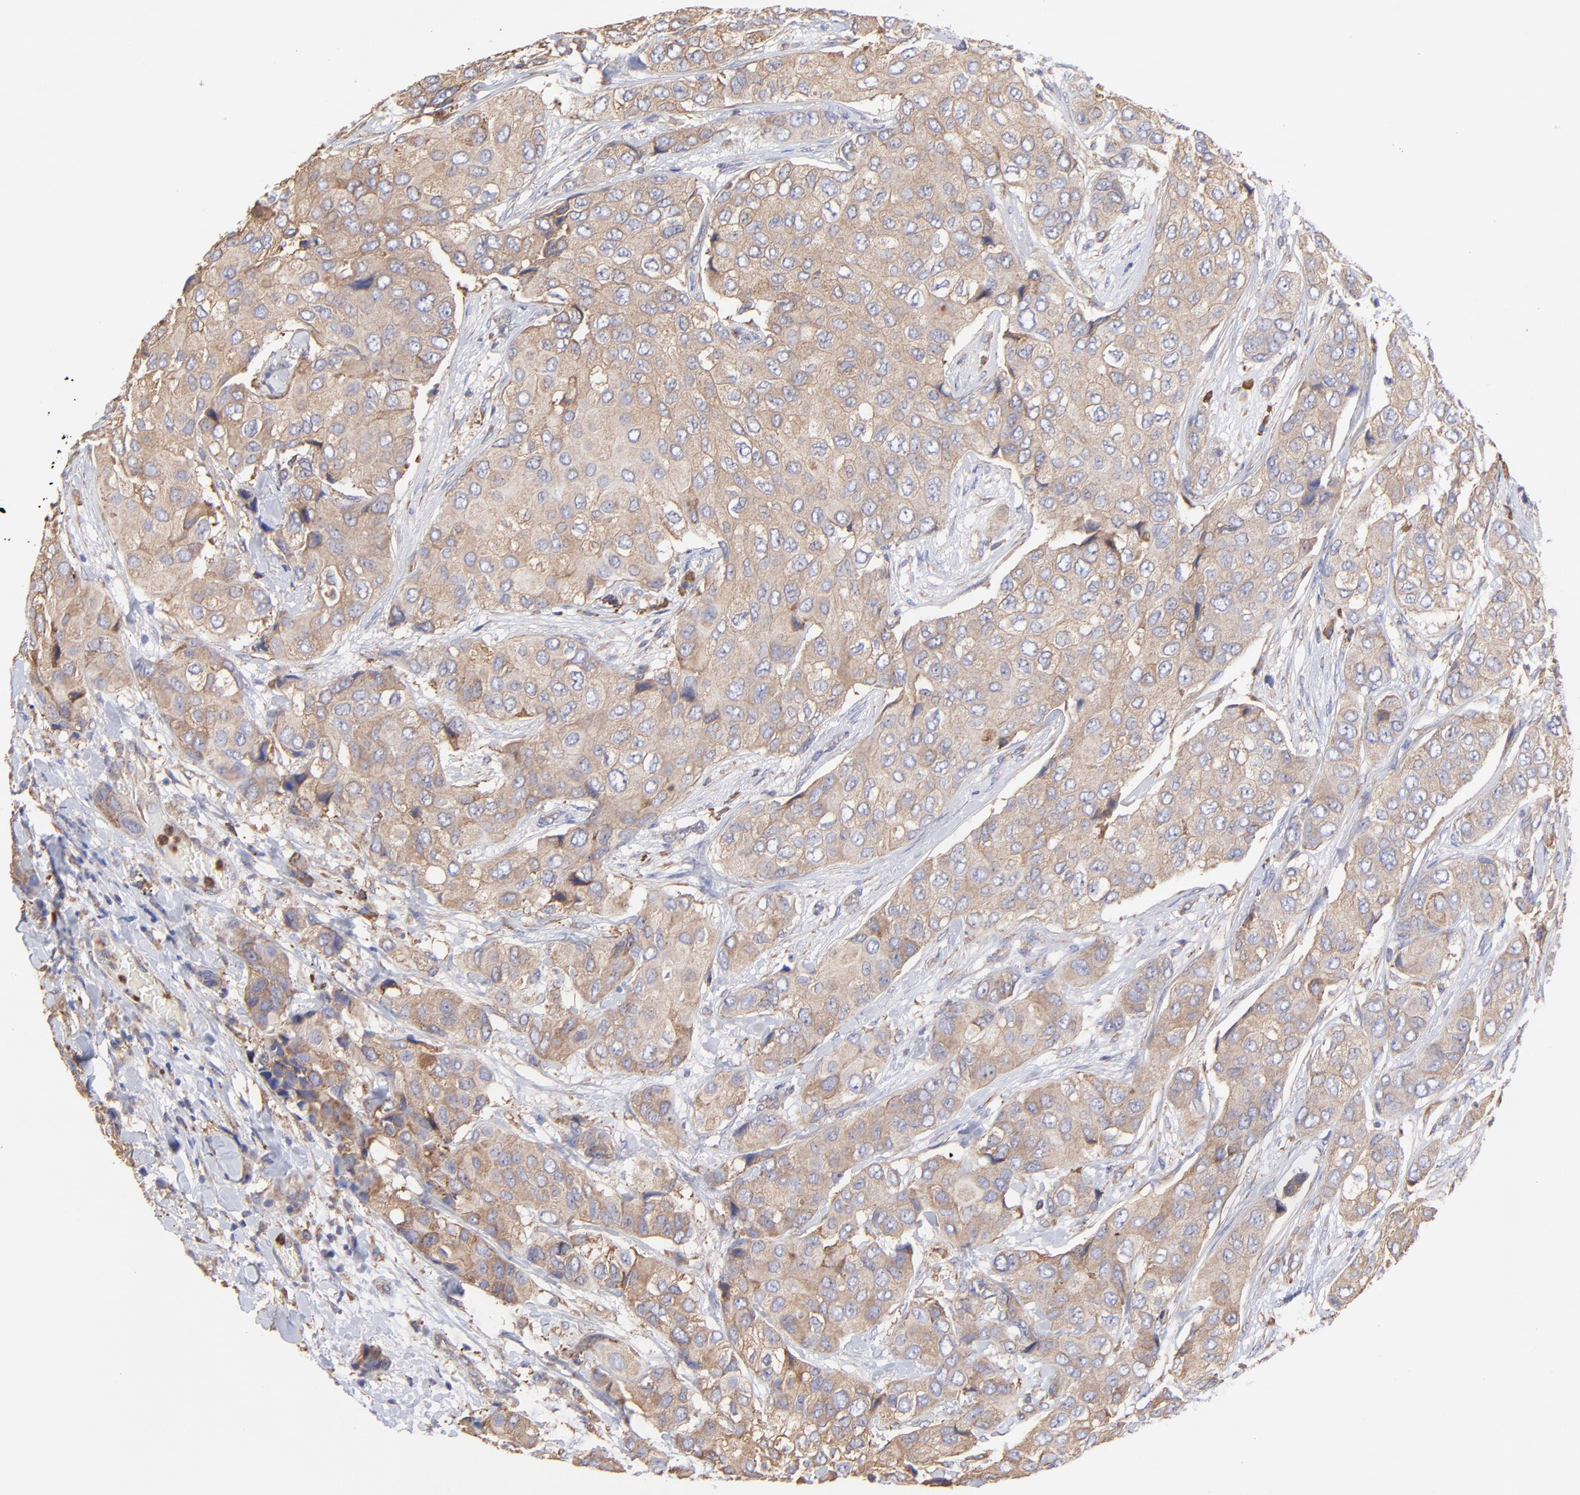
{"staining": {"intensity": "moderate", "quantity": ">75%", "location": "cytoplasmic/membranous"}, "tissue": "breast cancer", "cell_type": "Tumor cells", "image_type": "cancer", "snomed": [{"axis": "morphology", "description": "Duct carcinoma"}, {"axis": "topography", "description": "Breast"}], "caption": "The image demonstrates a brown stain indicating the presence of a protein in the cytoplasmic/membranous of tumor cells in breast cancer.", "gene": "PFKM", "patient": {"sex": "female", "age": 68}}